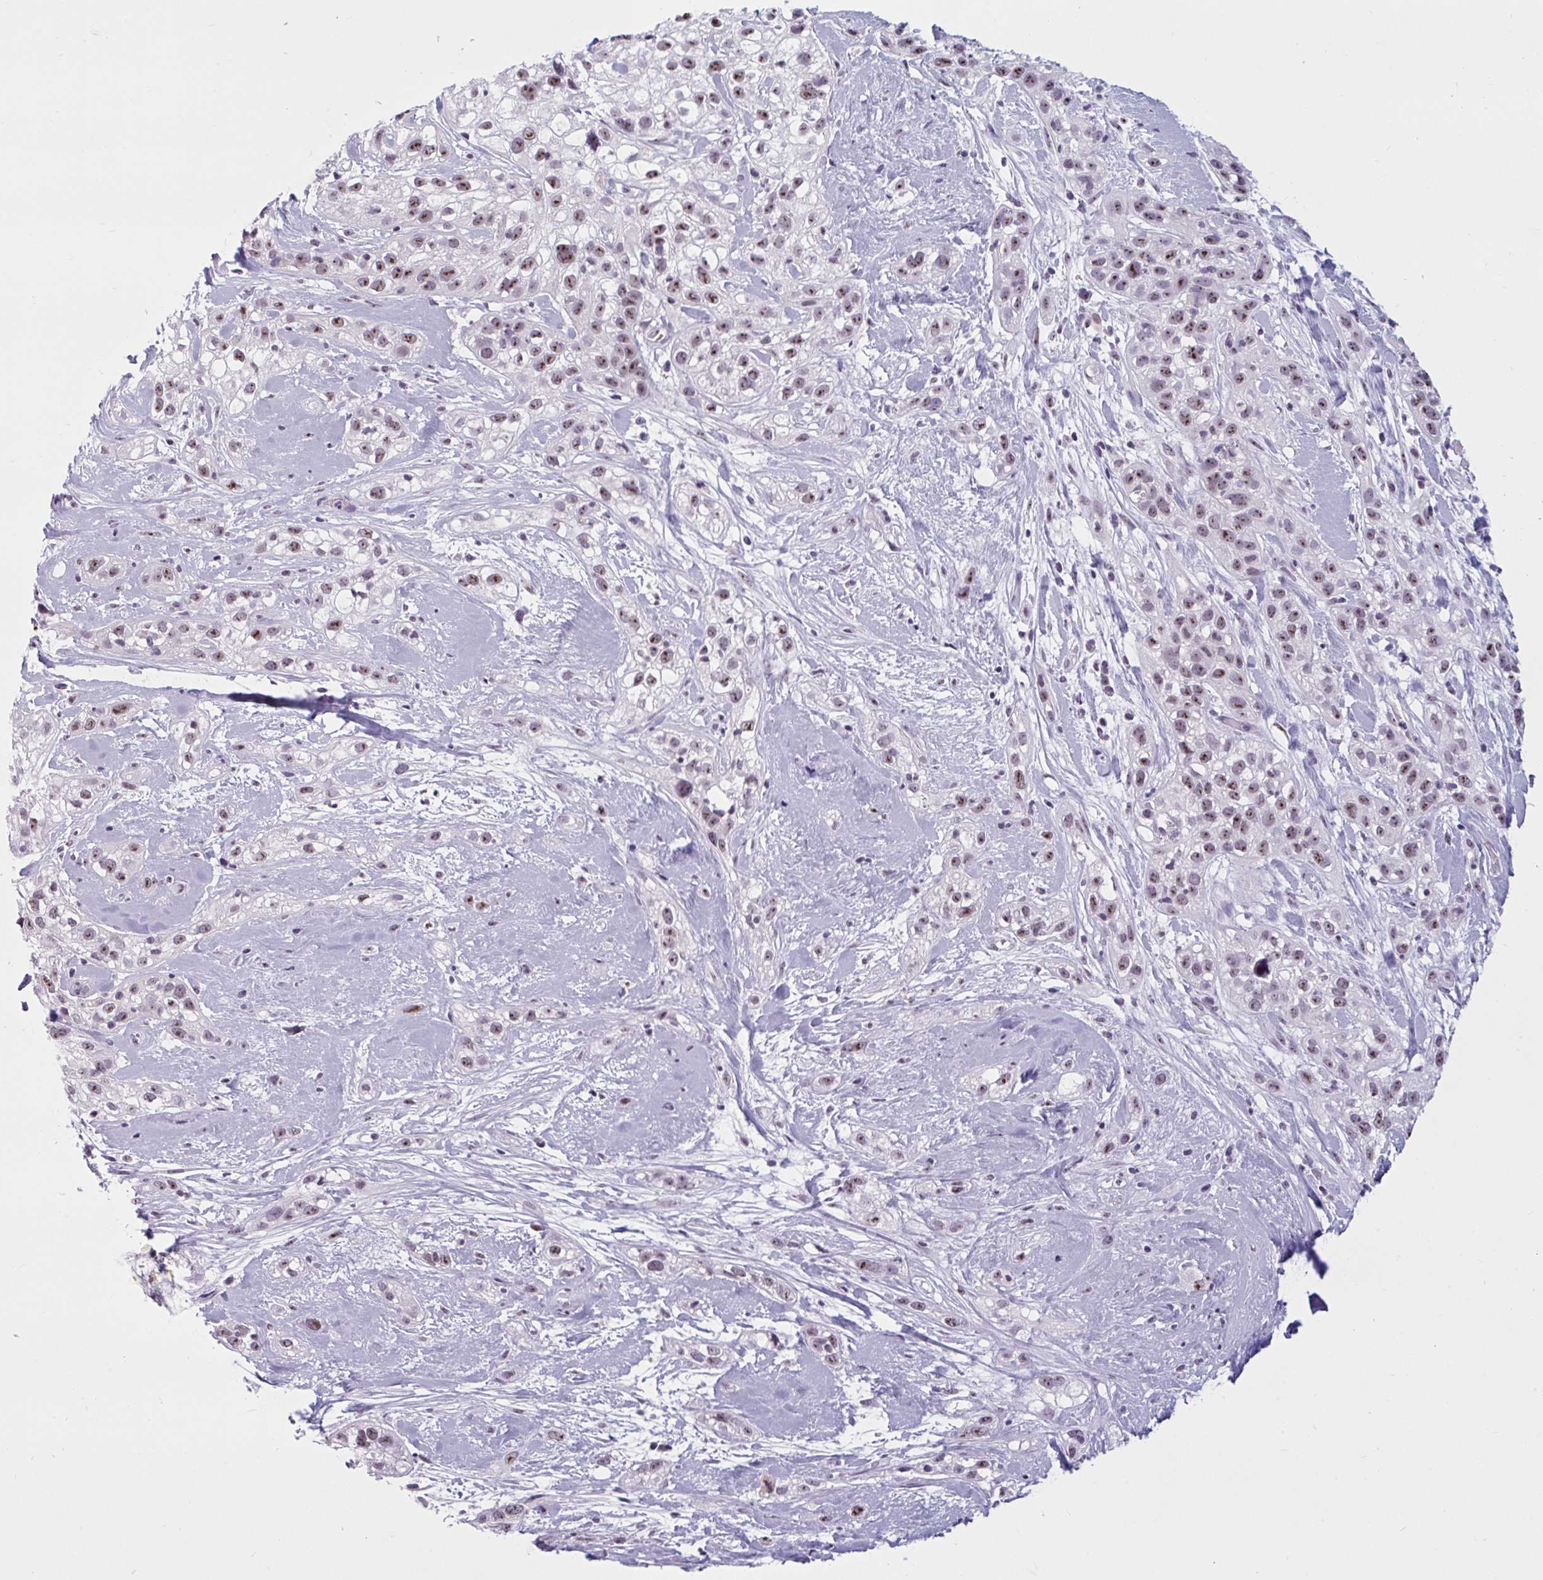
{"staining": {"intensity": "moderate", "quantity": "25%-75%", "location": "nuclear"}, "tissue": "skin cancer", "cell_type": "Tumor cells", "image_type": "cancer", "snomed": [{"axis": "morphology", "description": "Squamous cell carcinoma, NOS"}, {"axis": "topography", "description": "Skin"}], "caption": "Protein staining demonstrates moderate nuclear staining in about 25%-75% of tumor cells in skin squamous cell carcinoma. Immunohistochemistry (ihc) stains the protein of interest in brown and the nuclei are stained blue.", "gene": "TGM6", "patient": {"sex": "male", "age": 82}}